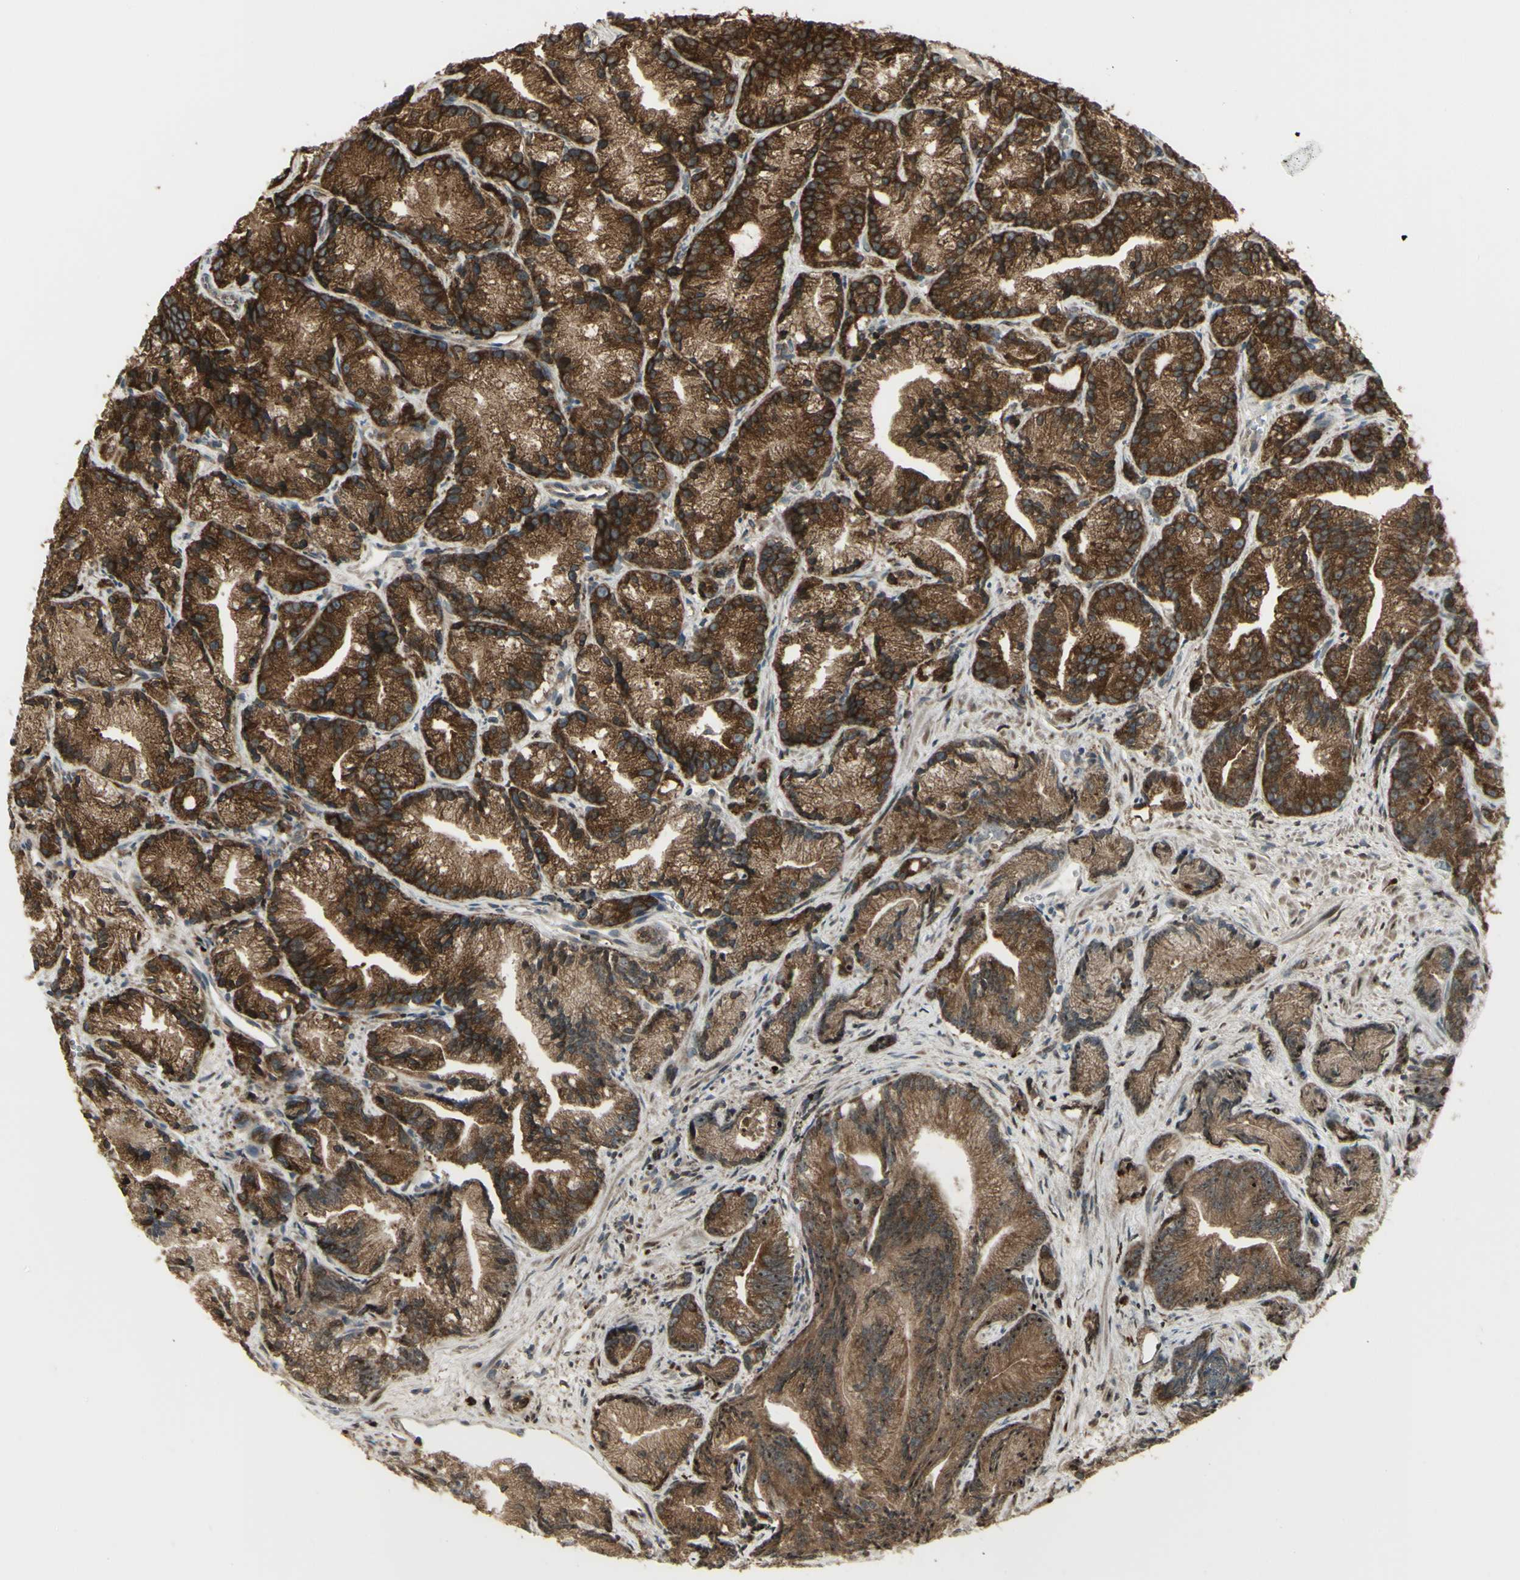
{"staining": {"intensity": "strong", "quantity": ">75%", "location": "cytoplasmic/membranous"}, "tissue": "prostate cancer", "cell_type": "Tumor cells", "image_type": "cancer", "snomed": [{"axis": "morphology", "description": "Adenocarcinoma, Low grade"}, {"axis": "topography", "description": "Prostate"}], "caption": "Protein analysis of prostate cancer tissue demonstrates strong cytoplasmic/membranous positivity in about >75% of tumor cells.", "gene": "FKBP3", "patient": {"sex": "male", "age": 89}}